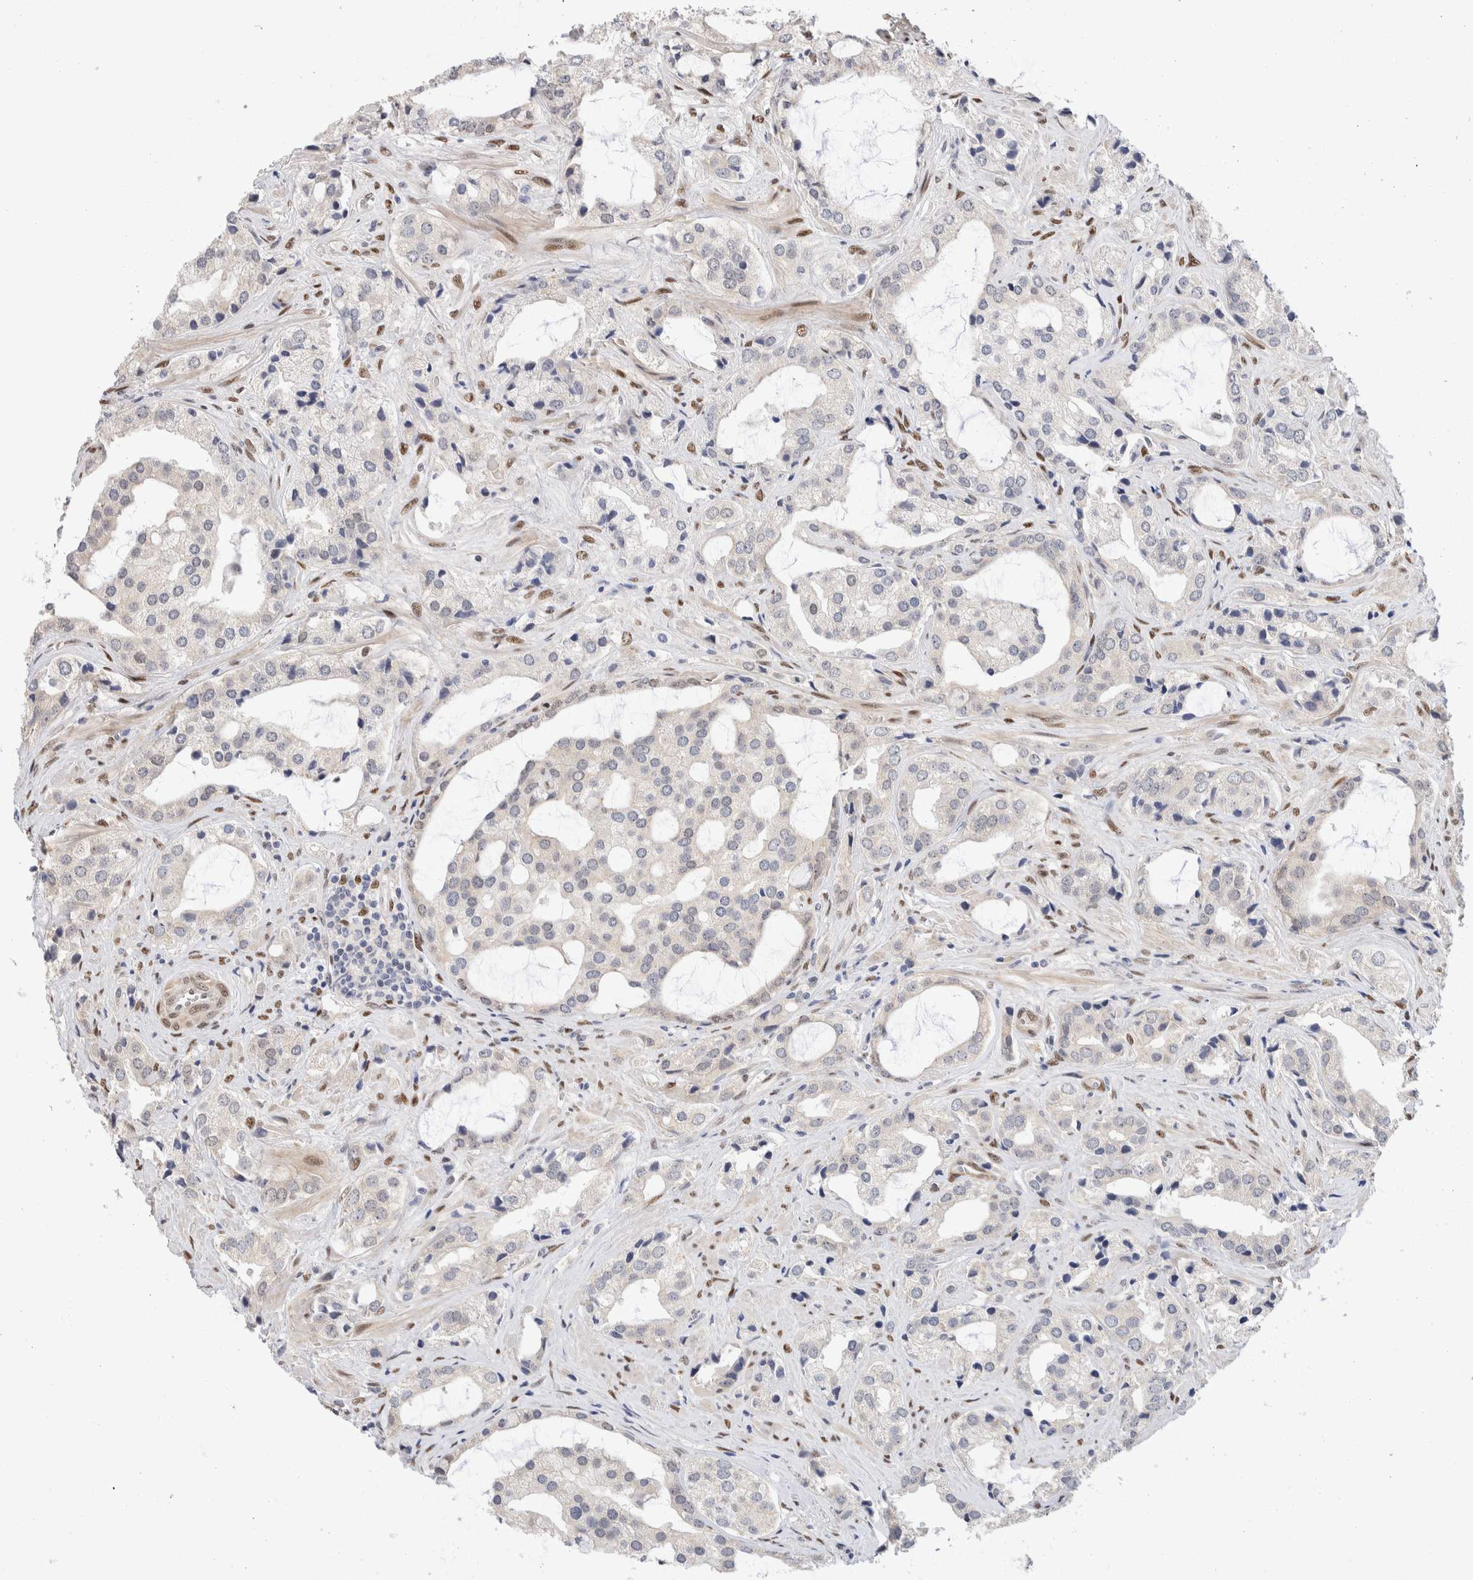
{"staining": {"intensity": "negative", "quantity": "none", "location": "none"}, "tissue": "prostate cancer", "cell_type": "Tumor cells", "image_type": "cancer", "snomed": [{"axis": "morphology", "description": "Adenocarcinoma, High grade"}, {"axis": "topography", "description": "Prostate"}], "caption": "IHC photomicrograph of prostate cancer (high-grade adenocarcinoma) stained for a protein (brown), which displays no expression in tumor cells.", "gene": "NSMAF", "patient": {"sex": "male", "age": 66}}